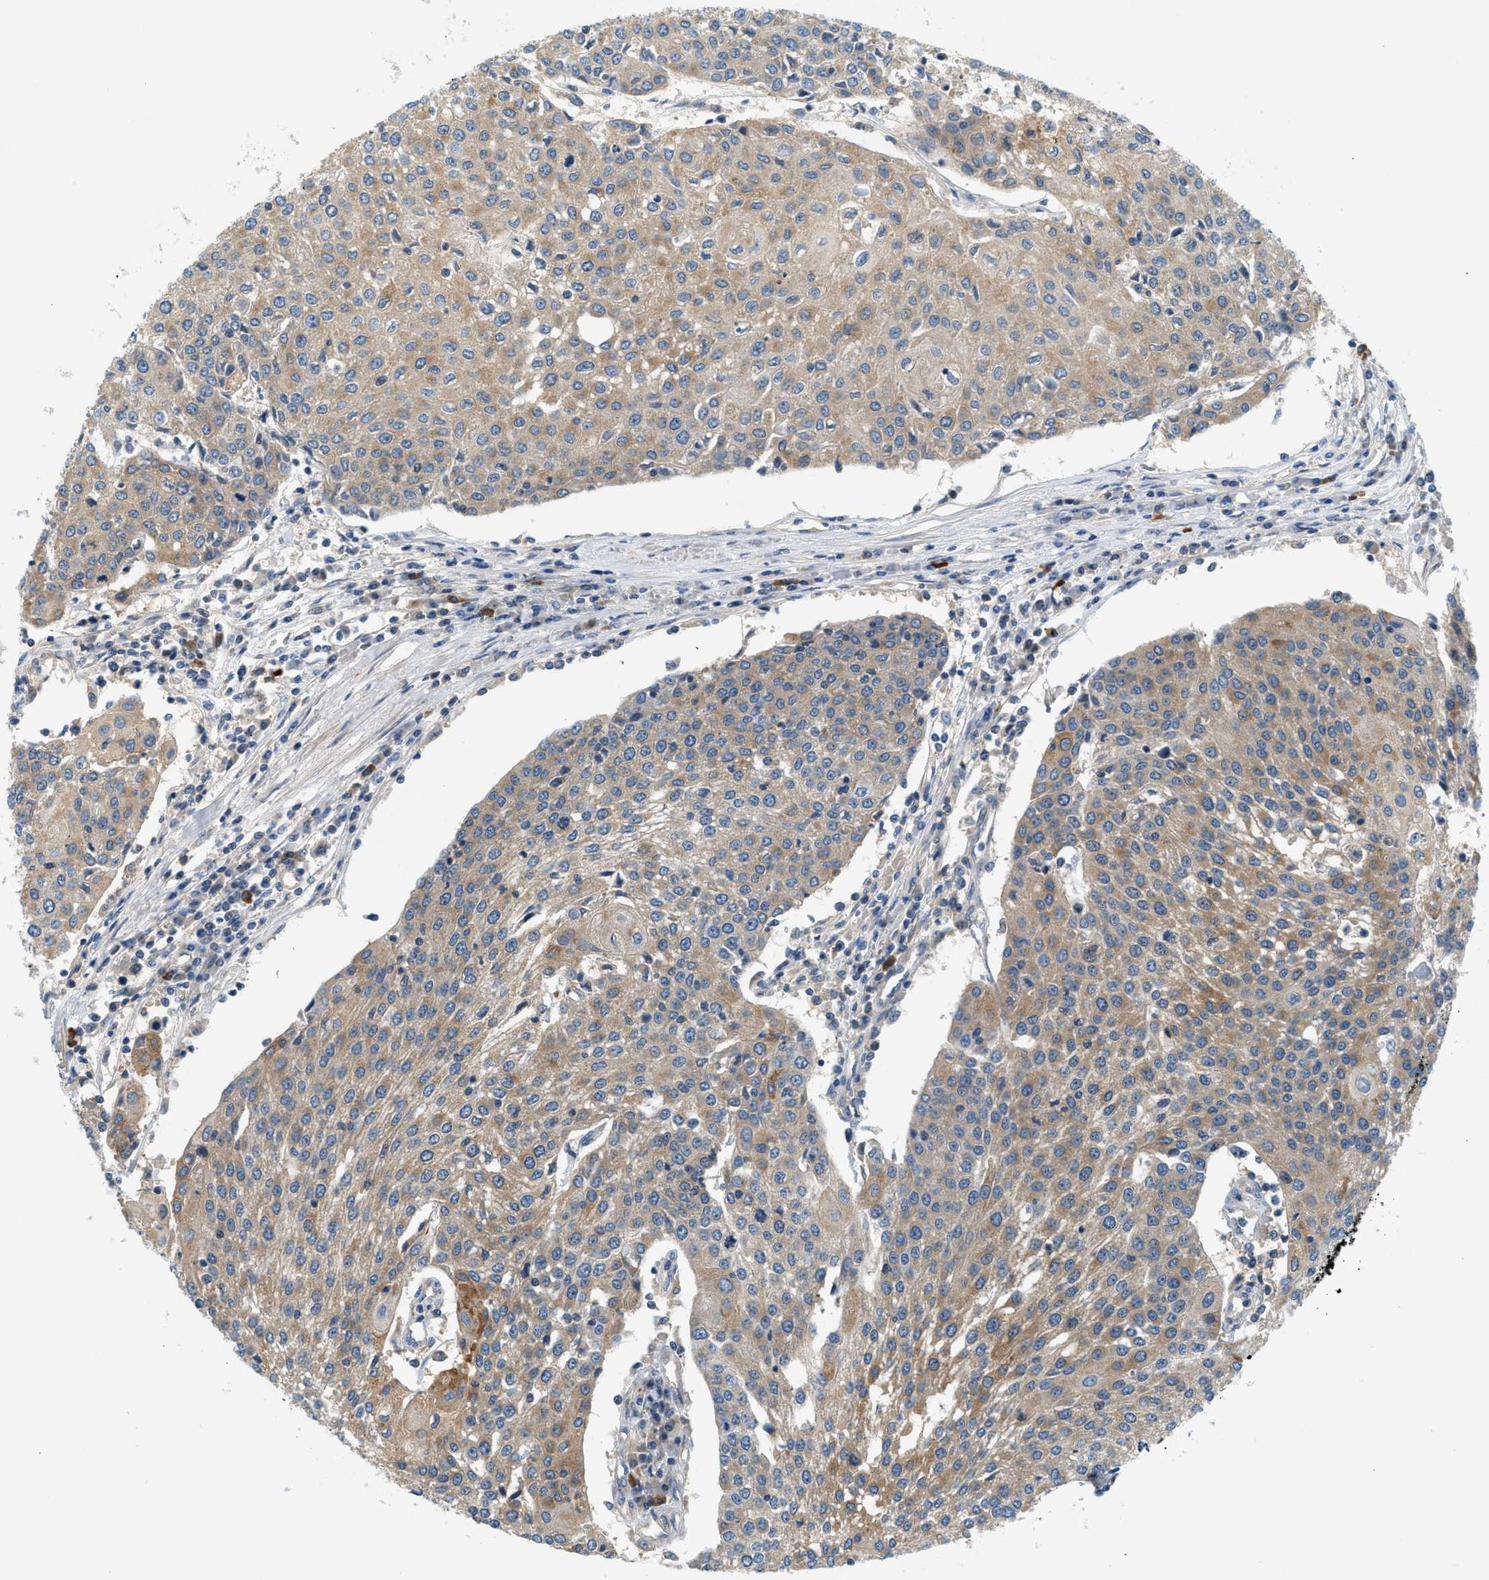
{"staining": {"intensity": "moderate", "quantity": "25%-75%", "location": "cytoplasmic/membranous"}, "tissue": "urothelial cancer", "cell_type": "Tumor cells", "image_type": "cancer", "snomed": [{"axis": "morphology", "description": "Urothelial carcinoma, High grade"}, {"axis": "topography", "description": "Urinary bladder"}], "caption": "Urothelial carcinoma (high-grade) stained with a brown dye shows moderate cytoplasmic/membranous positive expression in approximately 25%-75% of tumor cells.", "gene": "KCNK1", "patient": {"sex": "female", "age": 85}}